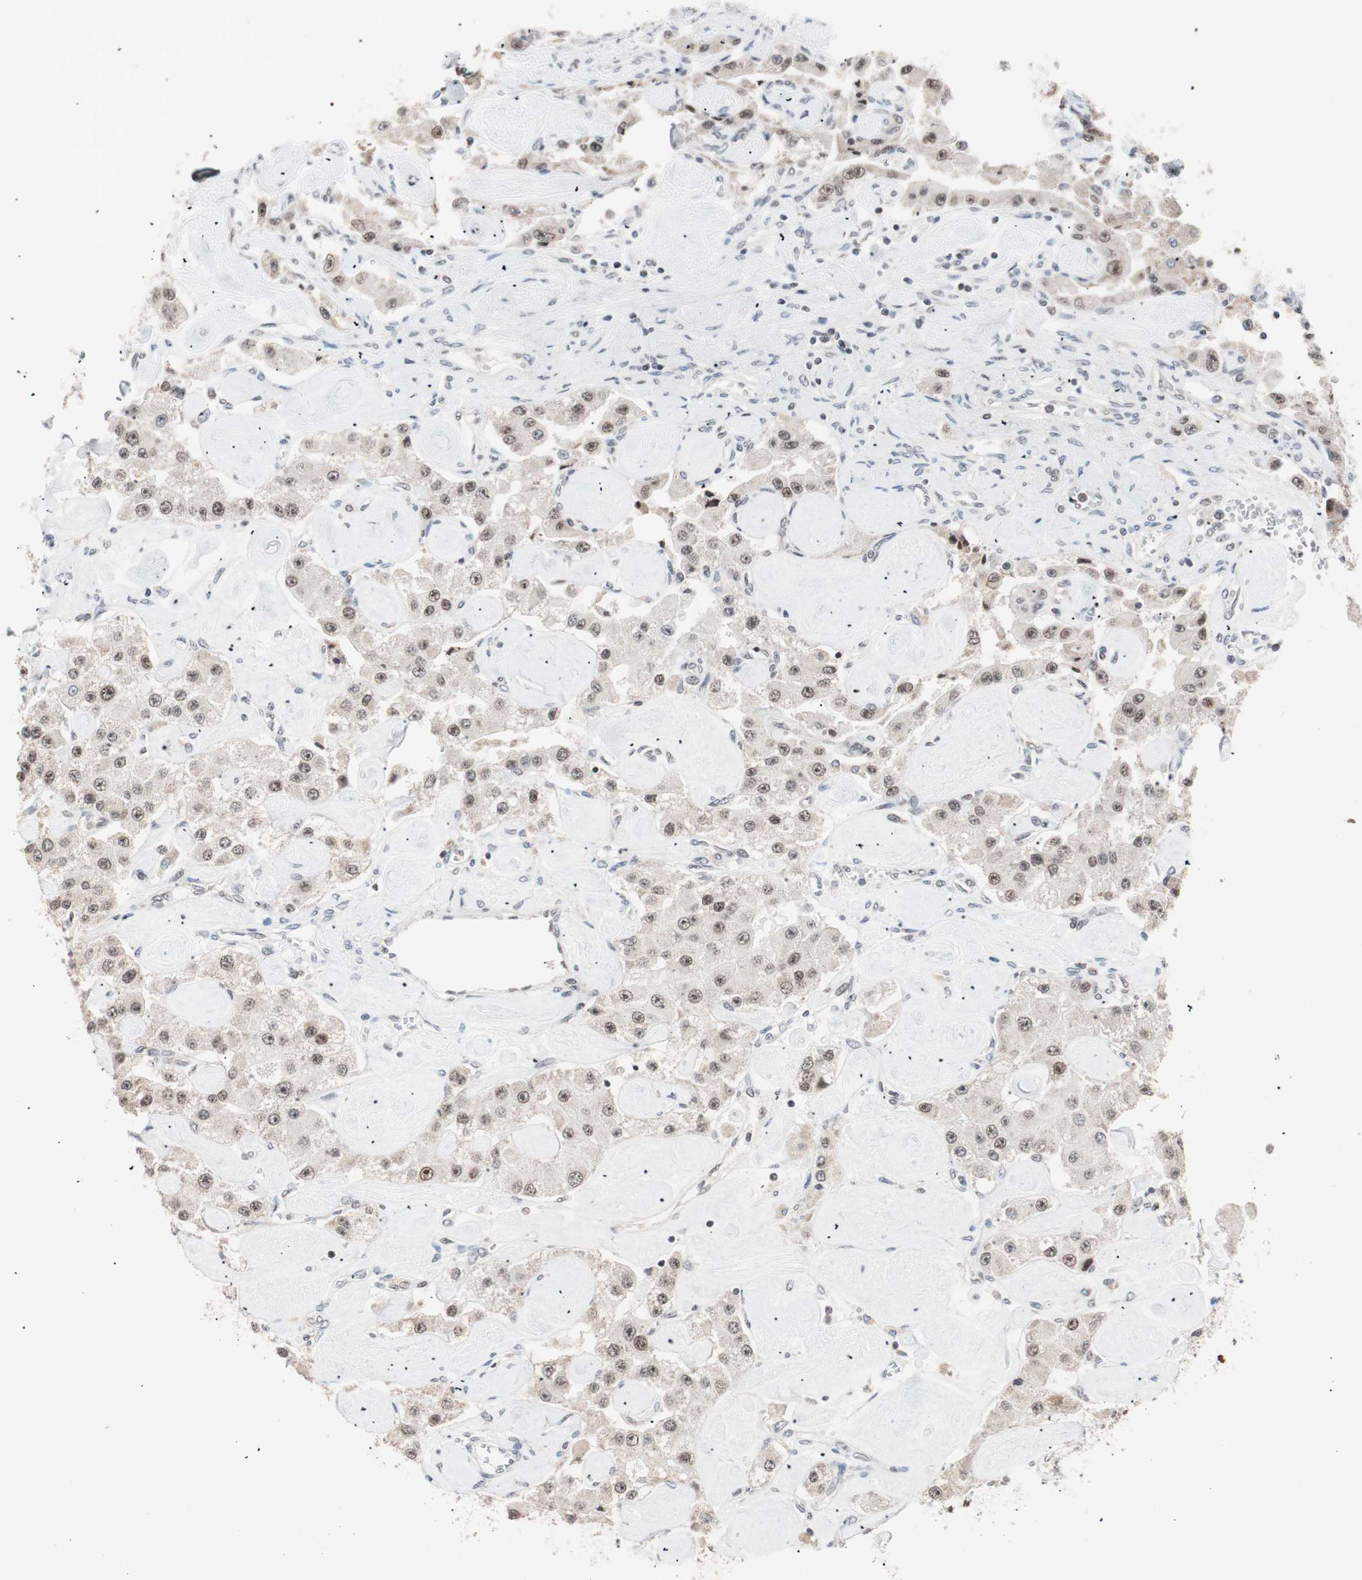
{"staining": {"intensity": "weak", "quantity": ">75%", "location": "nuclear"}, "tissue": "carcinoid", "cell_type": "Tumor cells", "image_type": "cancer", "snomed": [{"axis": "morphology", "description": "Carcinoid, malignant, NOS"}, {"axis": "topography", "description": "Pancreas"}], "caption": "An immunohistochemistry (IHC) micrograph of neoplastic tissue is shown. Protein staining in brown labels weak nuclear positivity in carcinoid within tumor cells. (DAB (3,3'-diaminobenzidine) IHC with brightfield microscopy, high magnification).", "gene": "LIG3", "patient": {"sex": "male", "age": 41}}